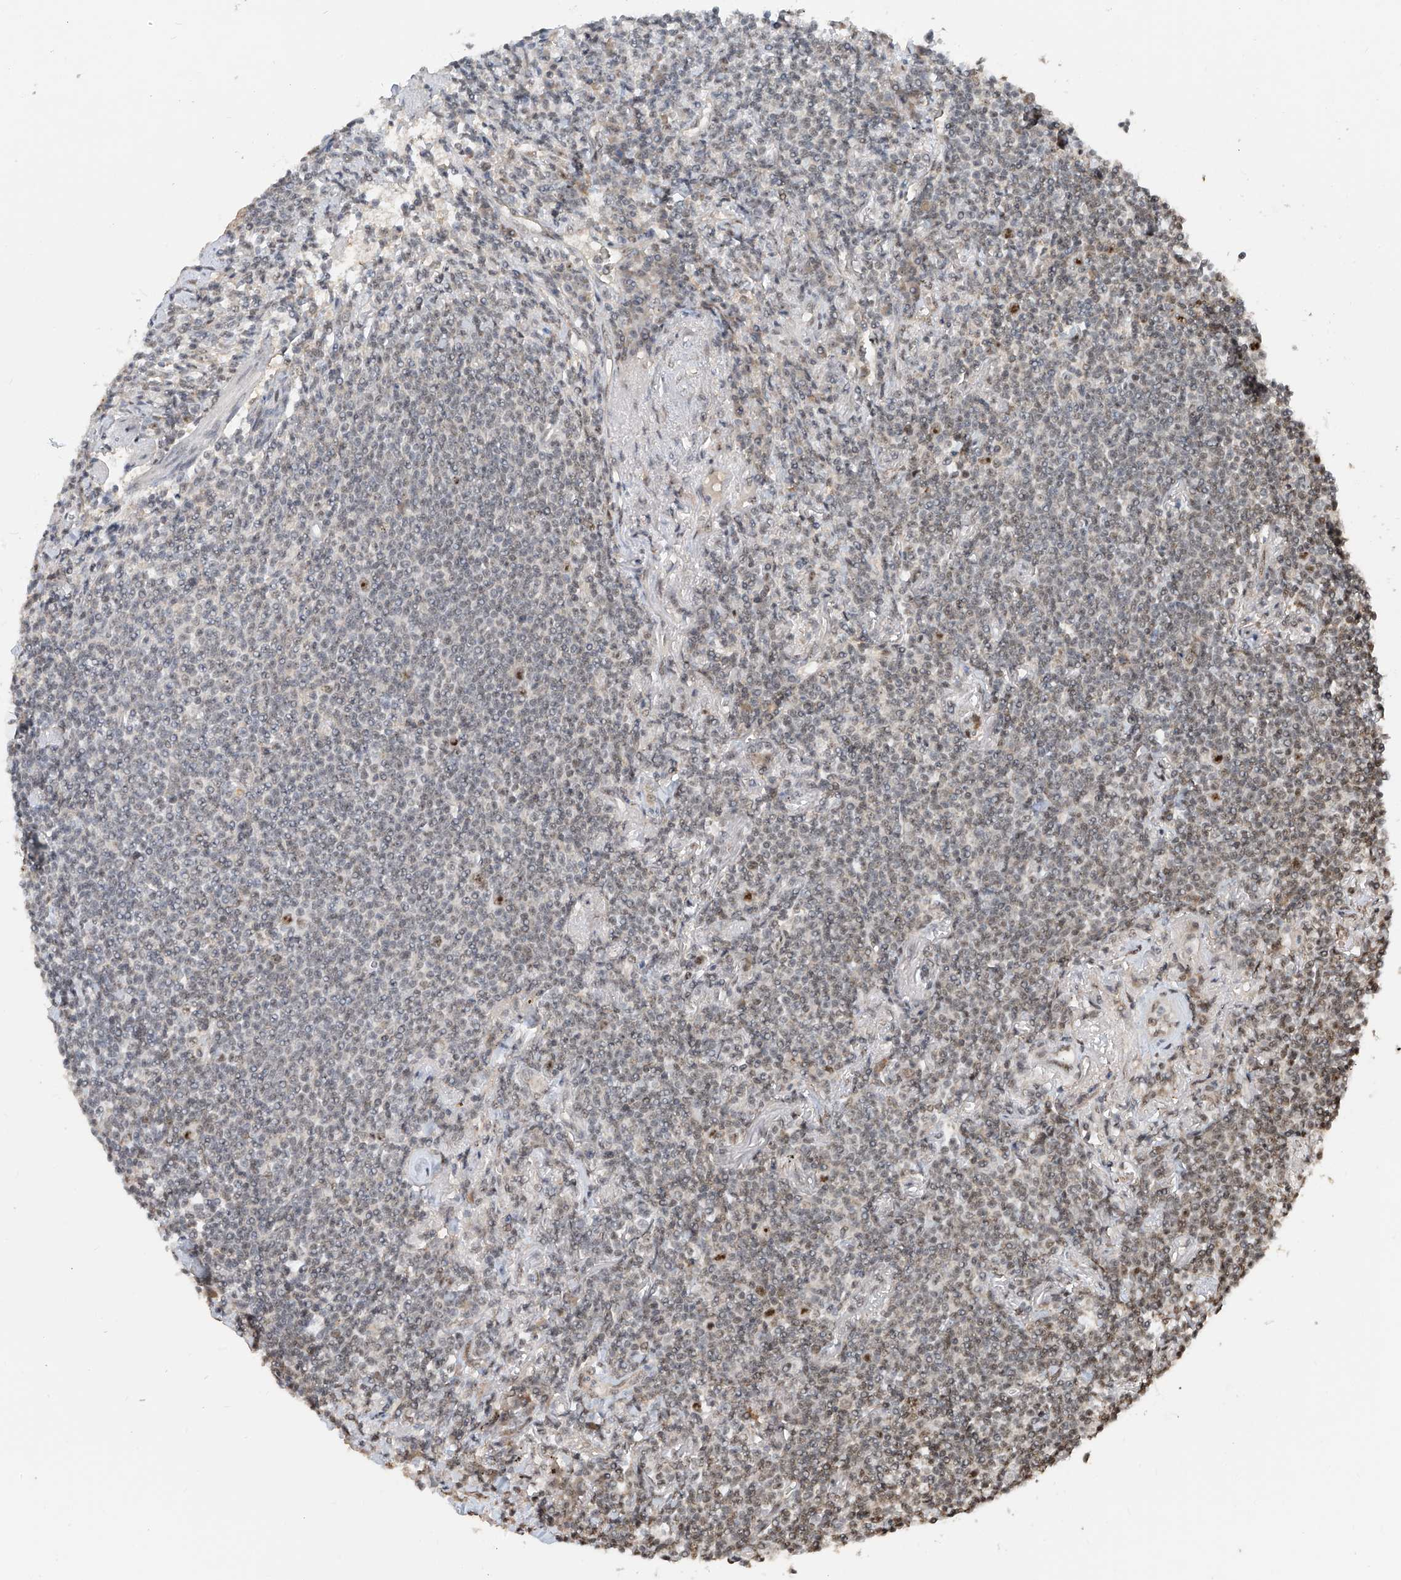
{"staining": {"intensity": "negative", "quantity": "none", "location": "none"}, "tissue": "lymphoma", "cell_type": "Tumor cells", "image_type": "cancer", "snomed": [{"axis": "morphology", "description": "Malignant lymphoma, non-Hodgkin's type, Low grade"}, {"axis": "topography", "description": "Lung"}], "caption": "IHC micrograph of neoplastic tissue: low-grade malignant lymphoma, non-Hodgkin's type stained with DAB shows no significant protein positivity in tumor cells.", "gene": "C1orf131", "patient": {"sex": "female", "age": 71}}